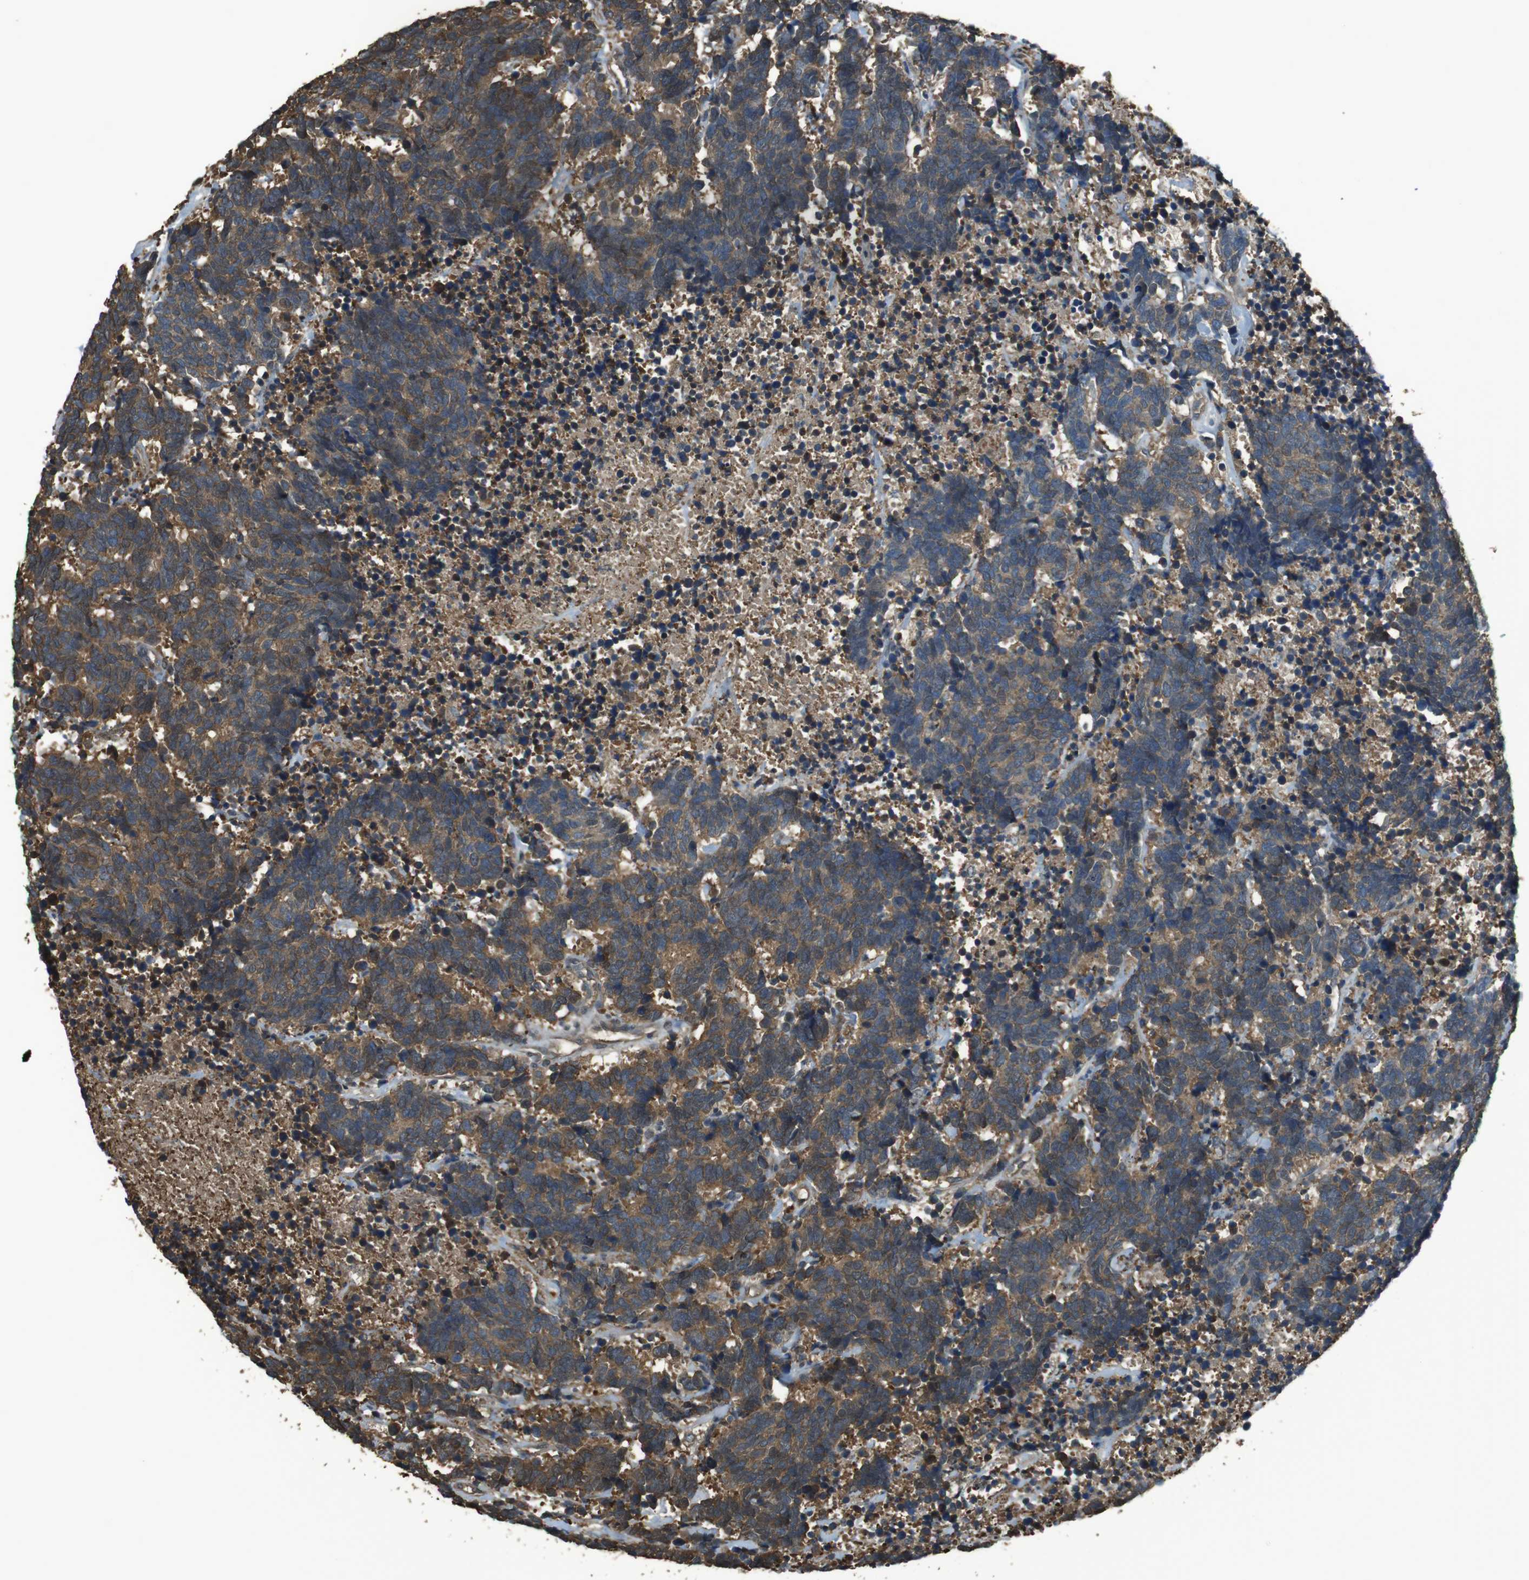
{"staining": {"intensity": "moderate", "quantity": "25%-75%", "location": "cytoplasmic/membranous,nuclear"}, "tissue": "carcinoid", "cell_type": "Tumor cells", "image_type": "cancer", "snomed": [{"axis": "morphology", "description": "Carcinoma, NOS"}, {"axis": "morphology", "description": "Carcinoid, malignant, NOS"}, {"axis": "topography", "description": "Urinary bladder"}], "caption": "This image exhibits immunohistochemistry staining of human carcinoid (malignant), with medium moderate cytoplasmic/membranous and nuclear staining in approximately 25%-75% of tumor cells.", "gene": "TWSG1", "patient": {"sex": "male", "age": 57}}